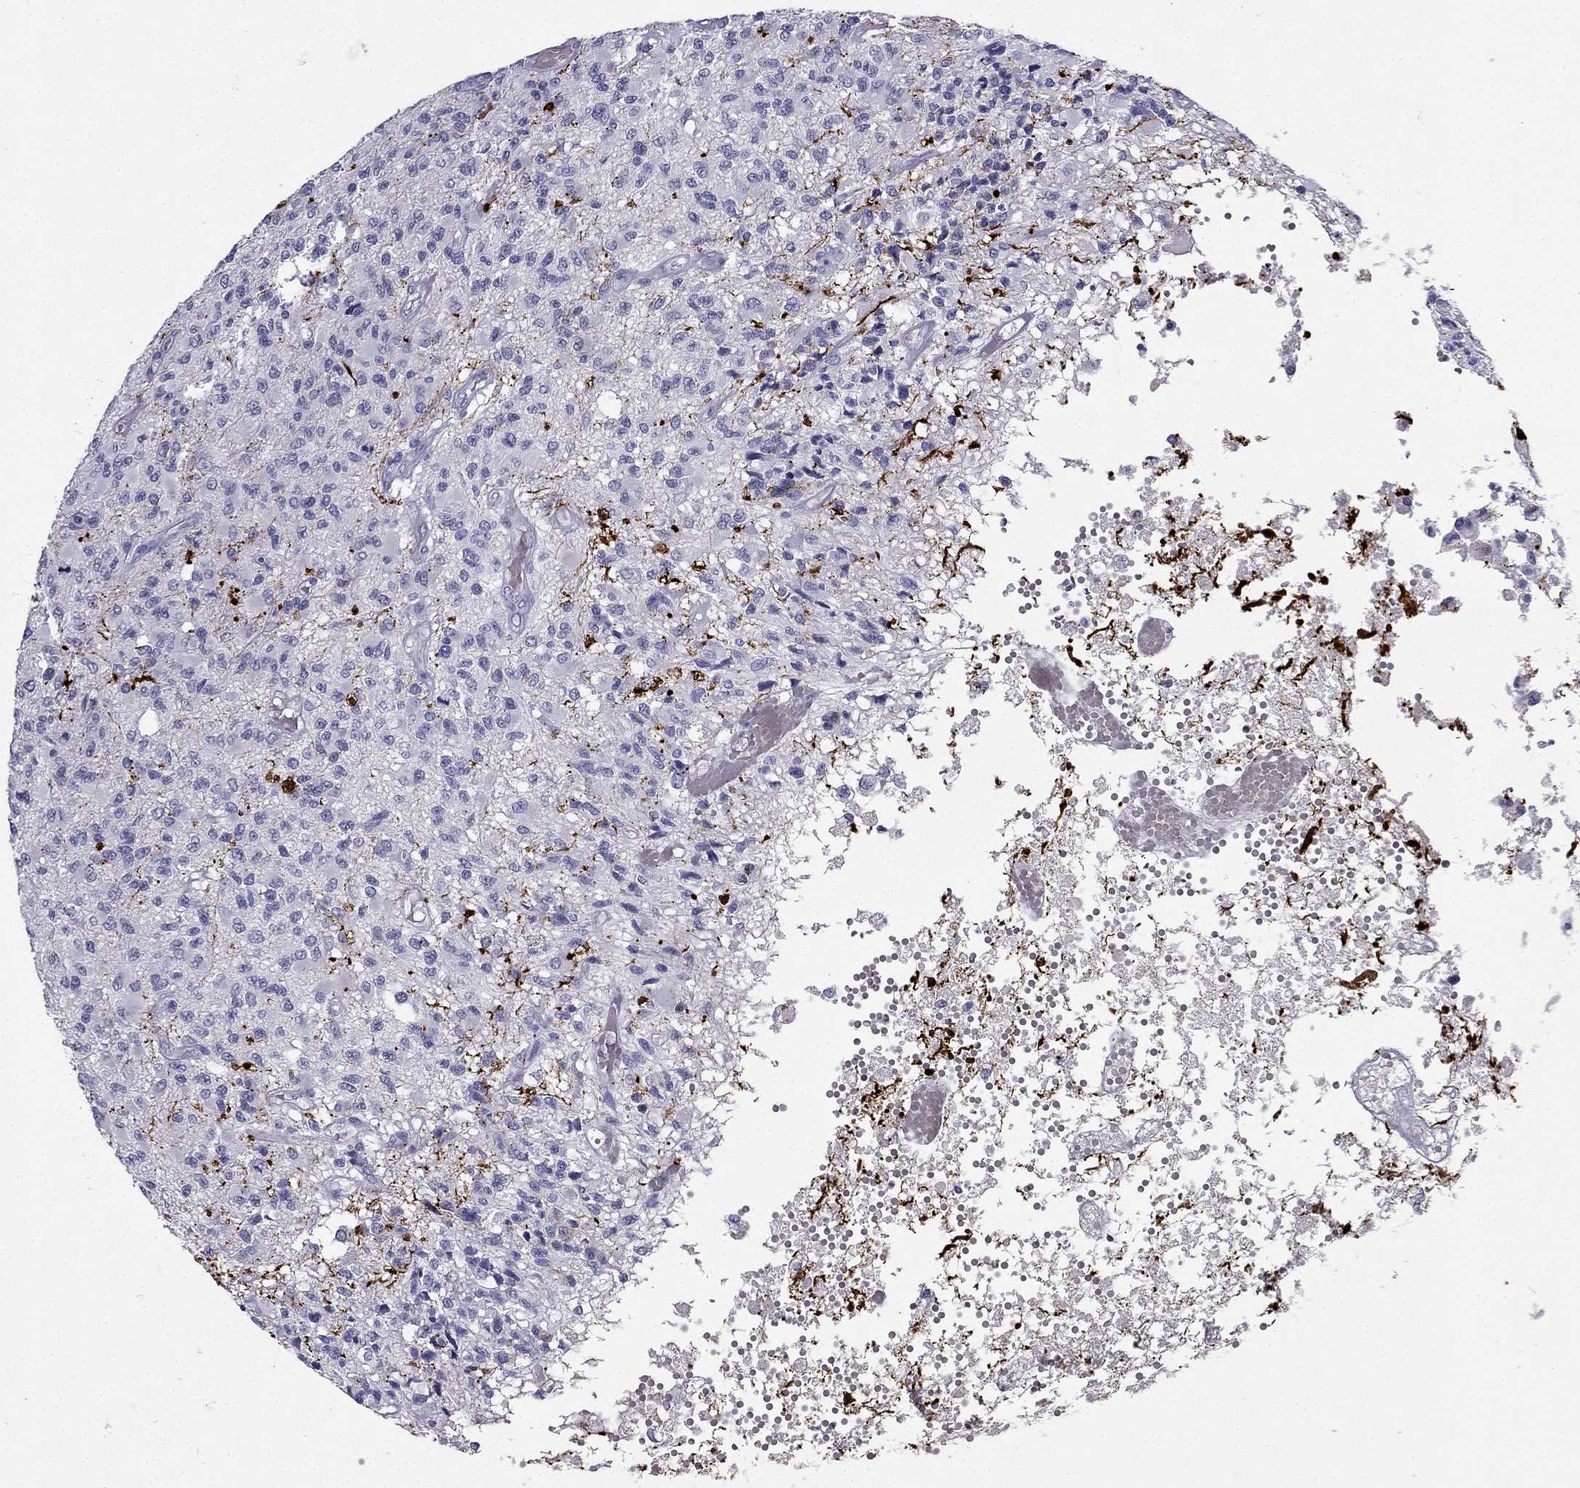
{"staining": {"intensity": "negative", "quantity": "none", "location": "none"}, "tissue": "glioma", "cell_type": "Tumor cells", "image_type": "cancer", "snomed": [{"axis": "morphology", "description": "Glioma, malignant, High grade"}, {"axis": "topography", "description": "Brain"}], "caption": "High power microscopy image of an immunohistochemistry micrograph of malignant glioma (high-grade), revealing no significant staining in tumor cells.", "gene": "NPTX1", "patient": {"sex": "female", "age": 63}}